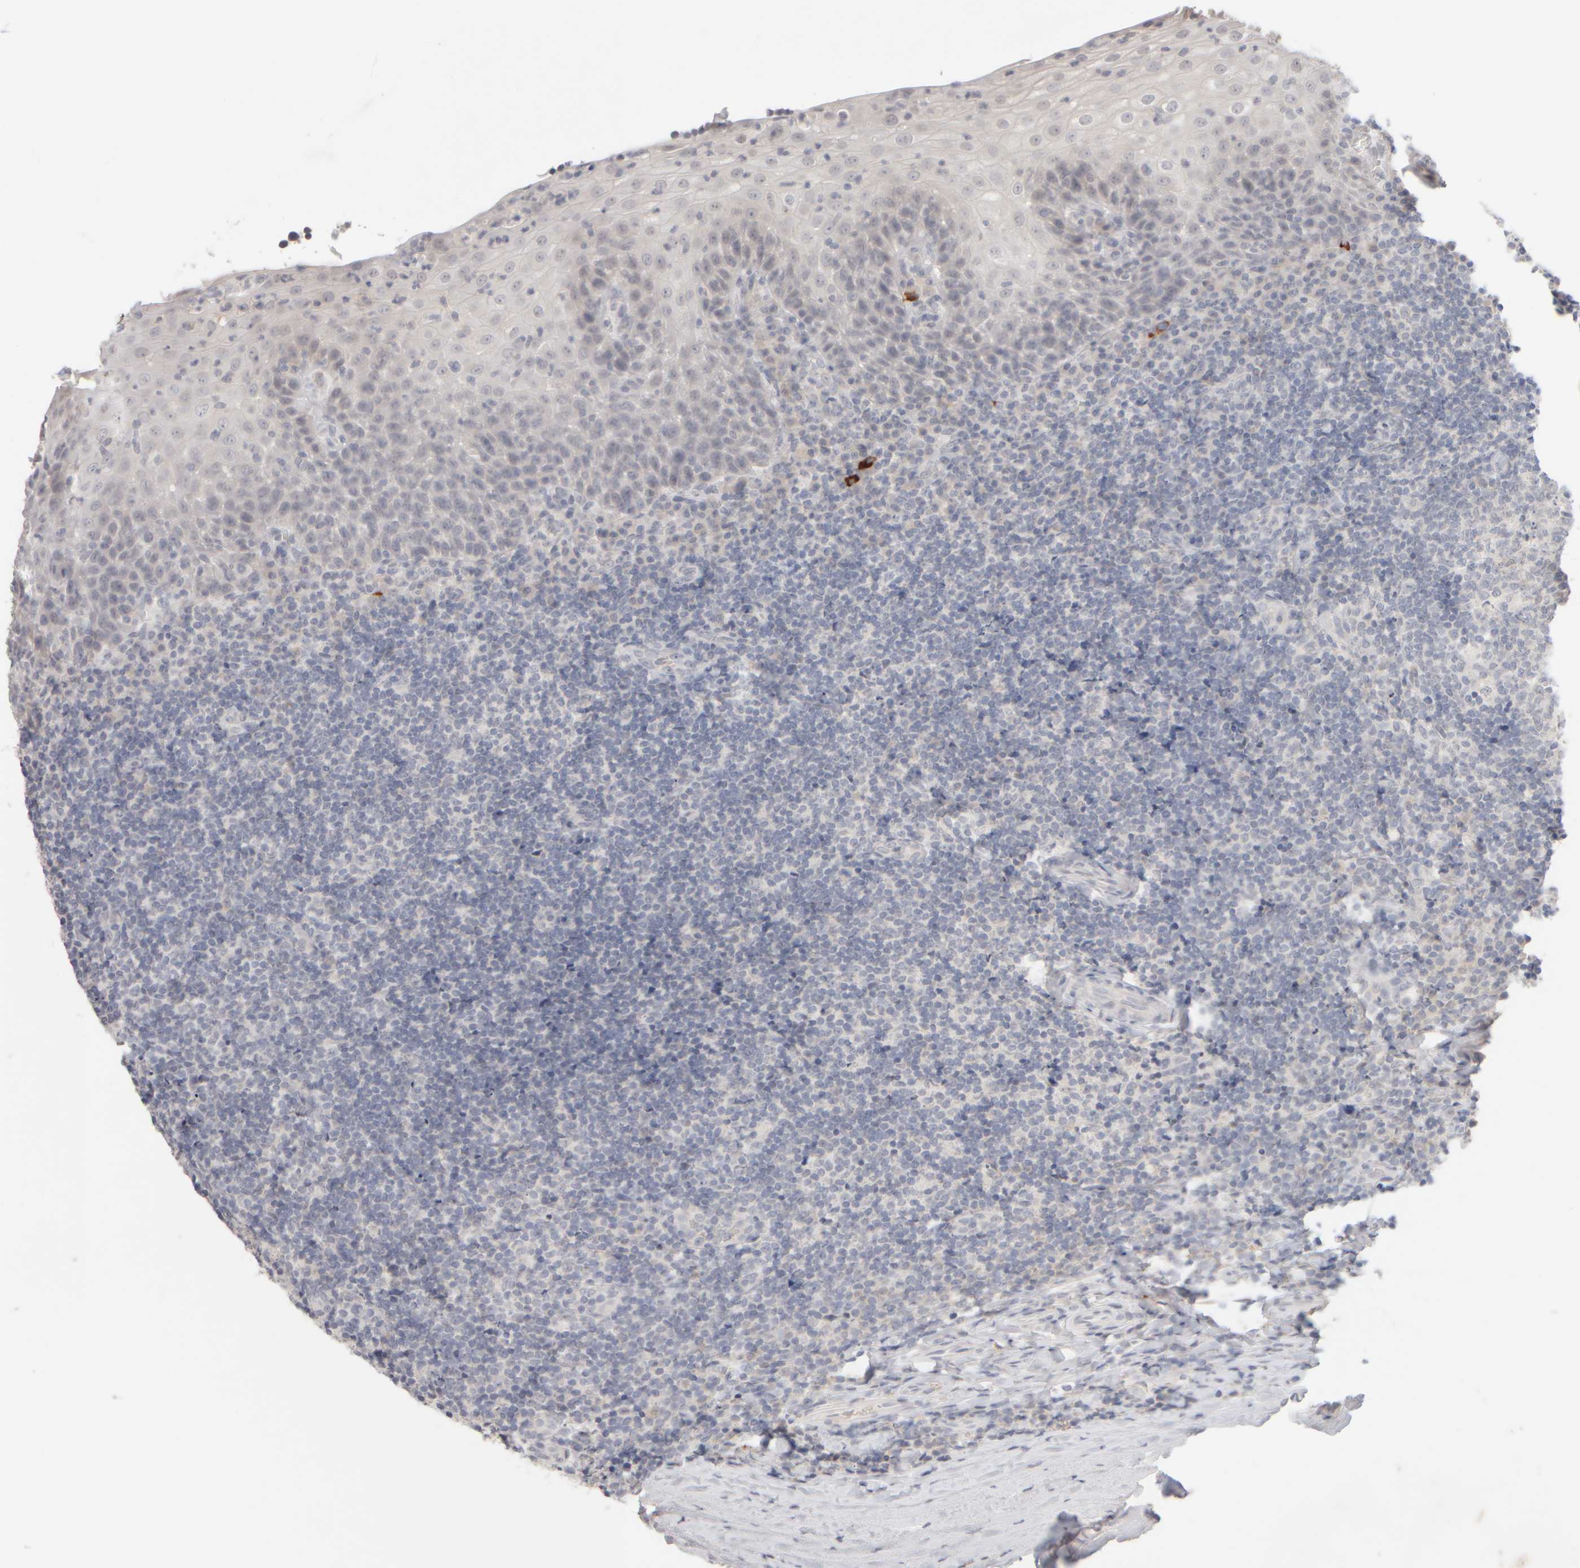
{"staining": {"intensity": "negative", "quantity": "none", "location": "none"}, "tissue": "tonsil", "cell_type": "Germinal center cells", "image_type": "normal", "snomed": [{"axis": "morphology", "description": "Normal tissue, NOS"}, {"axis": "topography", "description": "Tonsil"}], "caption": "The histopathology image reveals no significant positivity in germinal center cells of tonsil. Brightfield microscopy of immunohistochemistry stained with DAB (3,3'-diaminobenzidine) (brown) and hematoxylin (blue), captured at high magnification.", "gene": "ZNF112", "patient": {"sex": "male", "age": 37}}